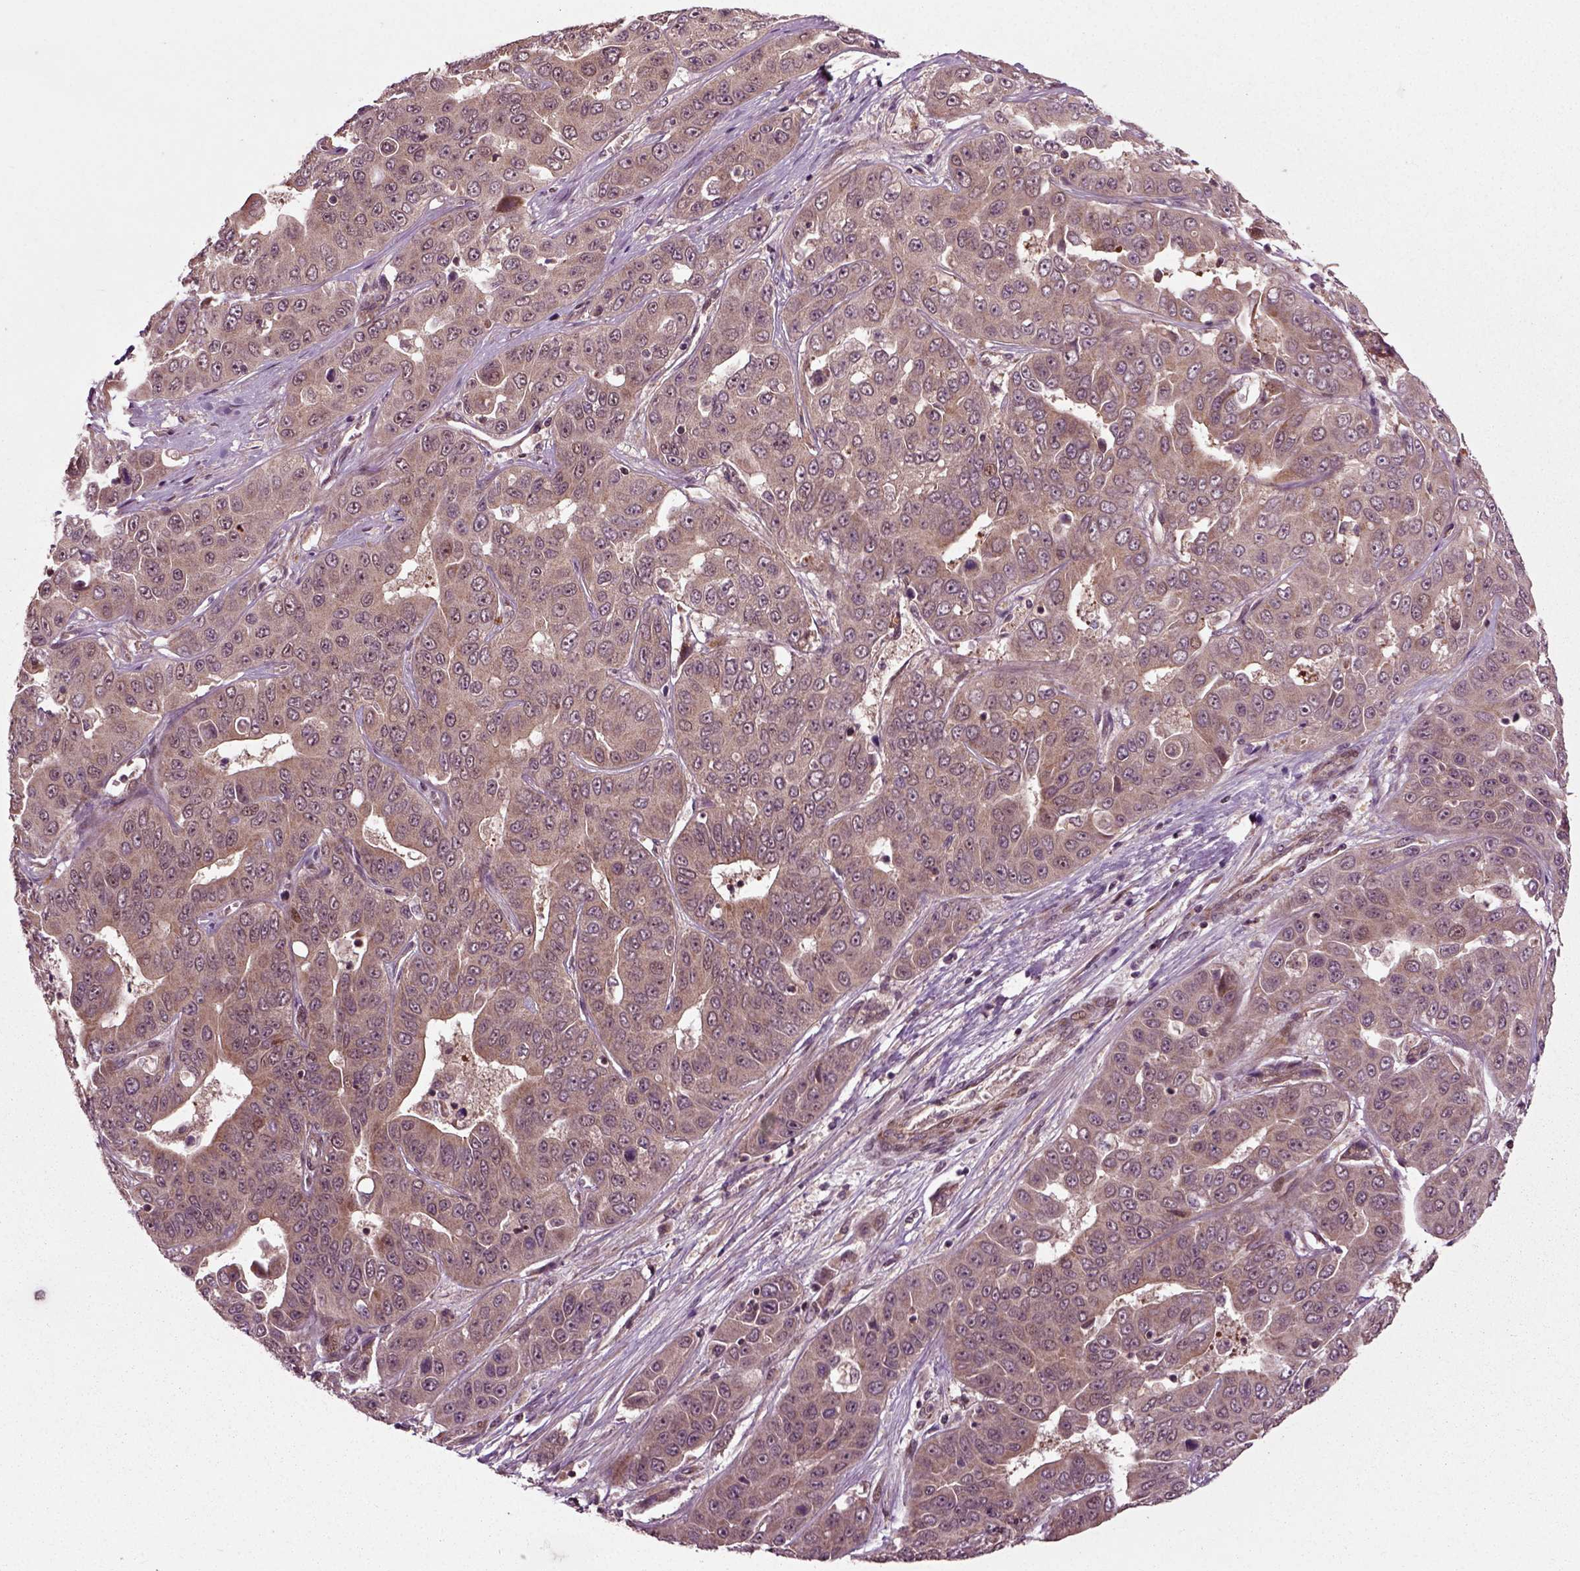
{"staining": {"intensity": "weak", "quantity": ">75%", "location": "cytoplasmic/membranous"}, "tissue": "liver cancer", "cell_type": "Tumor cells", "image_type": "cancer", "snomed": [{"axis": "morphology", "description": "Cholangiocarcinoma"}, {"axis": "topography", "description": "Liver"}], "caption": "Protein staining of liver cancer (cholangiocarcinoma) tissue demonstrates weak cytoplasmic/membranous staining in about >75% of tumor cells. The protein of interest is shown in brown color, while the nuclei are stained blue.", "gene": "PLCD3", "patient": {"sex": "female", "age": 52}}